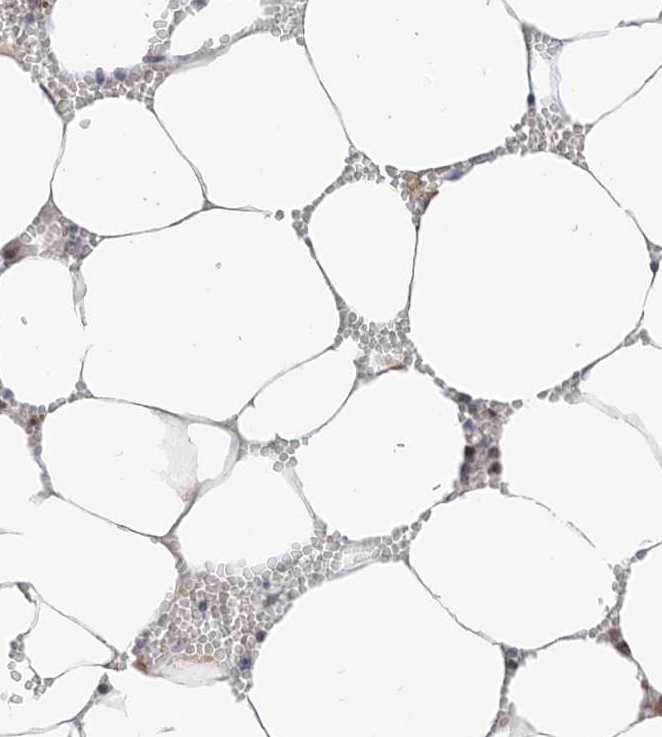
{"staining": {"intensity": "weak", "quantity": ">75%", "location": "nuclear"}, "tissue": "bone marrow", "cell_type": "Hematopoietic cells", "image_type": "normal", "snomed": [{"axis": "morphology", "description": "Normal tissue, NOS"}, {"axis": "topography", "description": "Bone marrow"}], "caption": "Bone marrow was stained to show a protein in brown. There is low levels of weak nuclear positivity in about >75% of hematopoietic cells.", "gene": "C1orf131", "patient": {"sex": "male", "age": 70}}